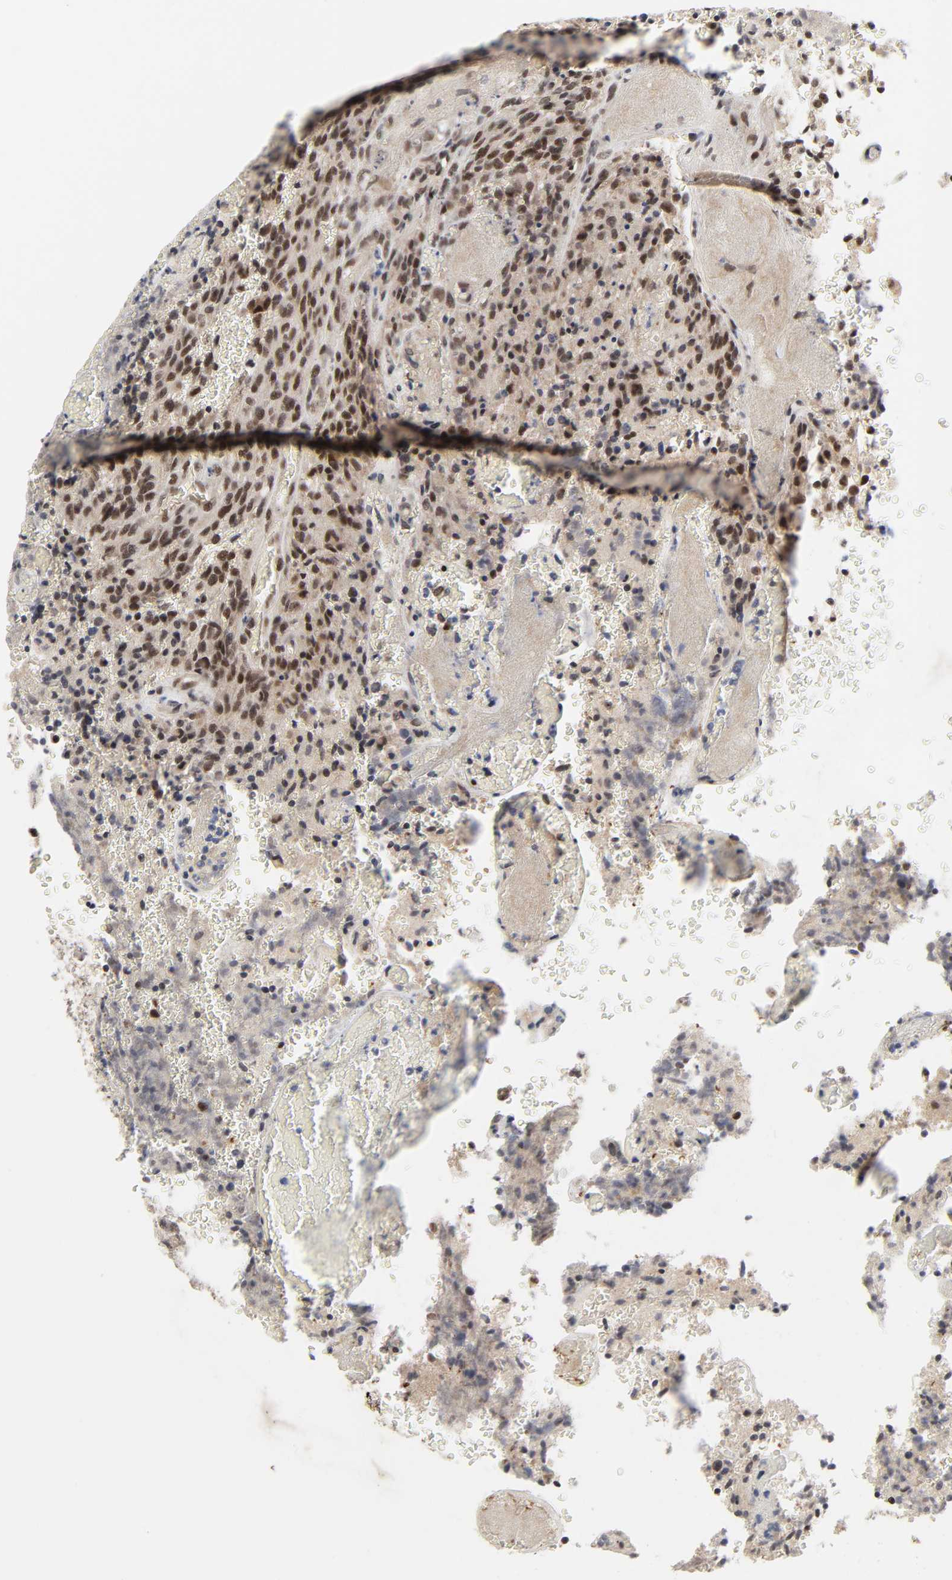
{"staining": {"intensity": "moderate", "quantity": ">75%", "location": "nuclear"}, "tissue": "glioma", "cell_type": "Tumor cells", "image_type": "cancer", "snomed": [{"axis": "morphology", "description": "Normal tissue, NOS"}, {"axis": "morphology", "description": "Glioma, malignant, High grade"}, {"axis": "topography", "description": "Cerebral cortex"}], "caption": "Protein staining reveals moderate nuclear positivity in about >75% of tumor cells in malignant glioma (high-grade).", "gene": "ZKSCAN8", "patient": {"sex": "male", "age": 56}}